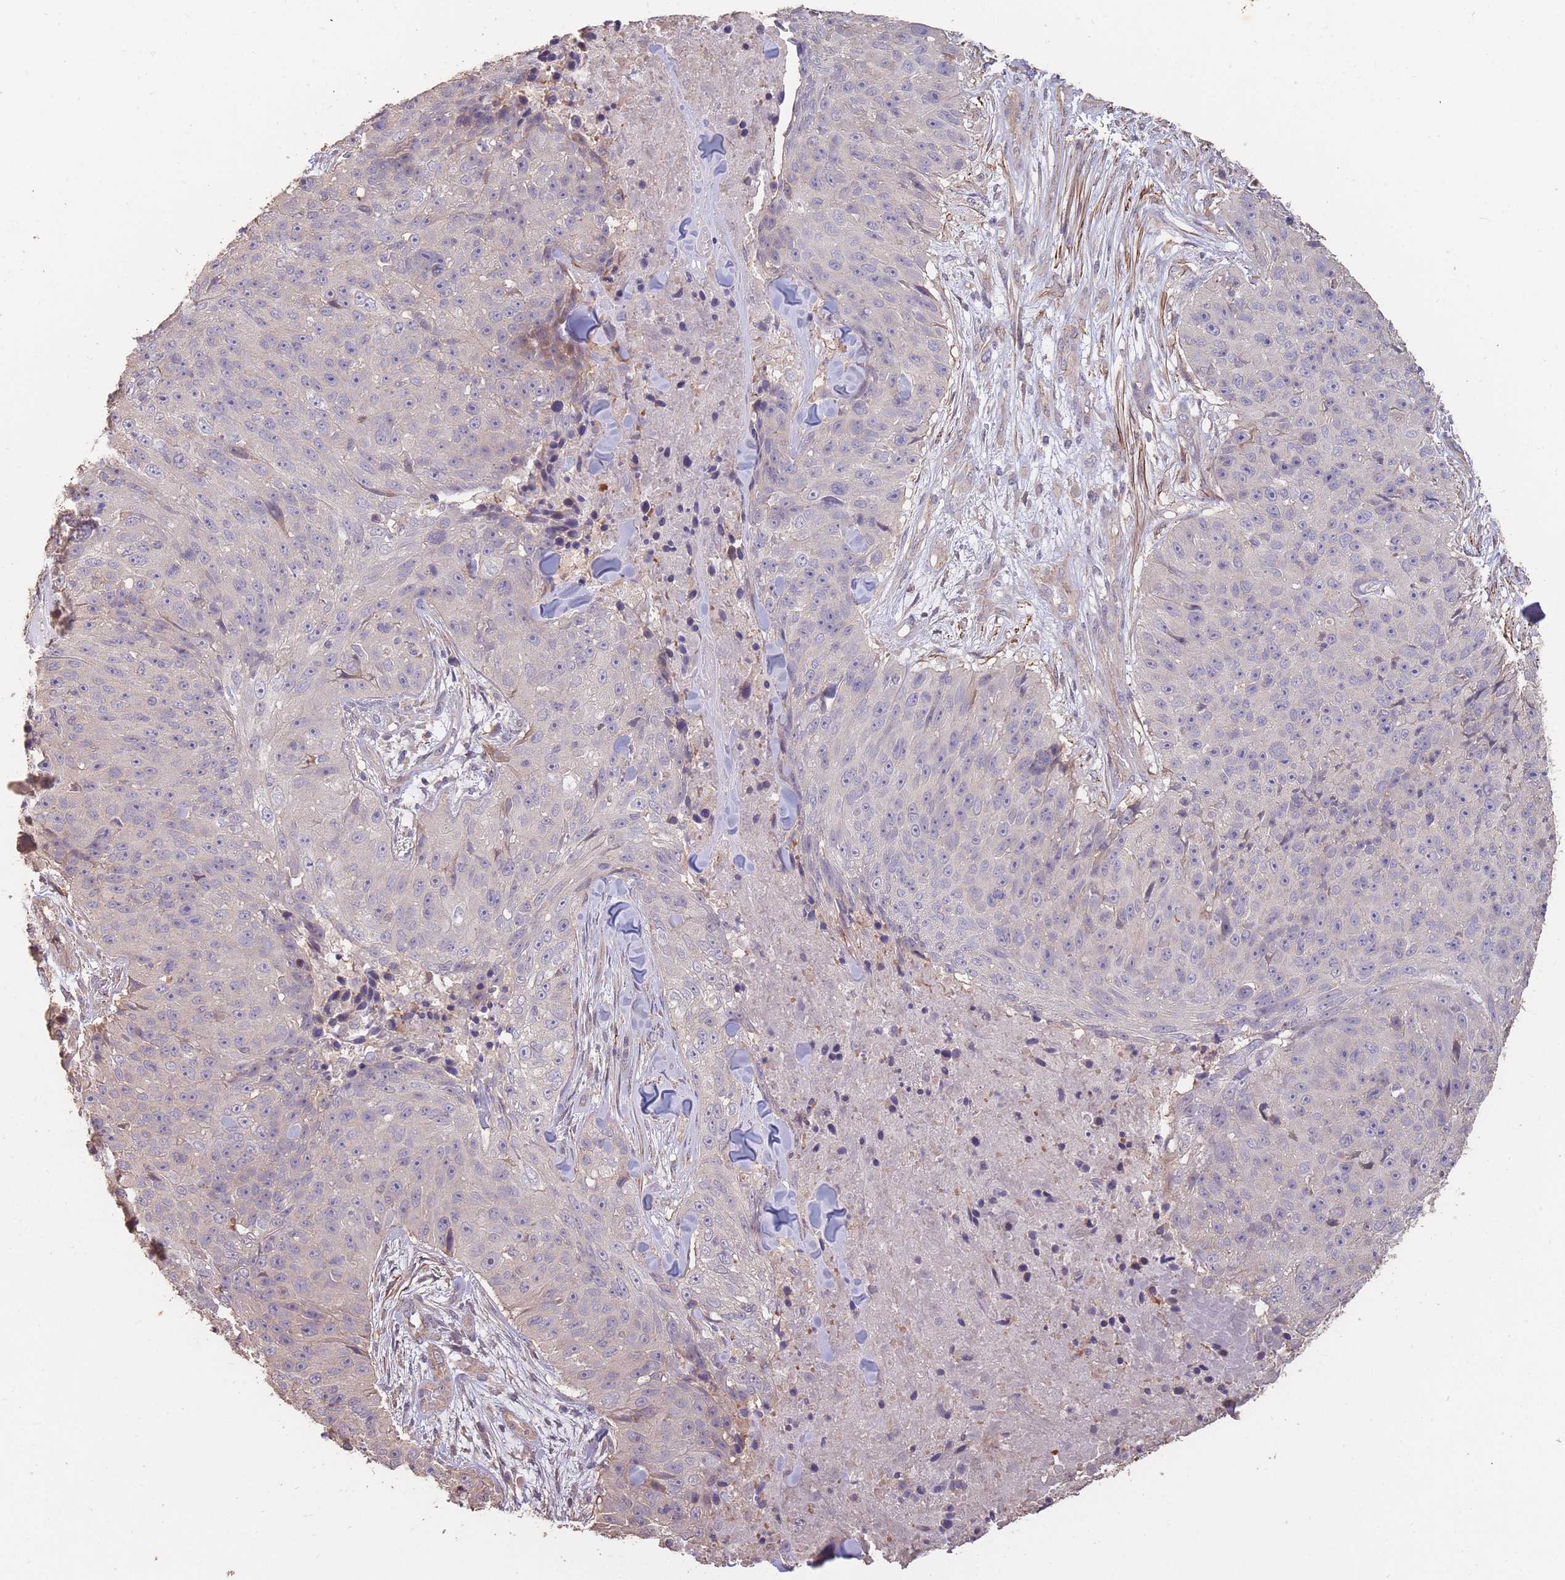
{"staining": {"intensity": "negative", "quantity": "none", "location": "none"}, "tissue": "skin cancer", "cell_type": "Tumor cells", "image_type": "cancer", "snomed": [{"axis": "morphology", "description": "Squamous cell carcinoma, NOS"}, {"axis": "topography", "description": "Skin"}], "caption": "The immunohistochemistry image has no significant expression in tumor cells of skin cancer tissue.", "gene": "NLRC4", "patient": {"sex": "female", "age": 87}}